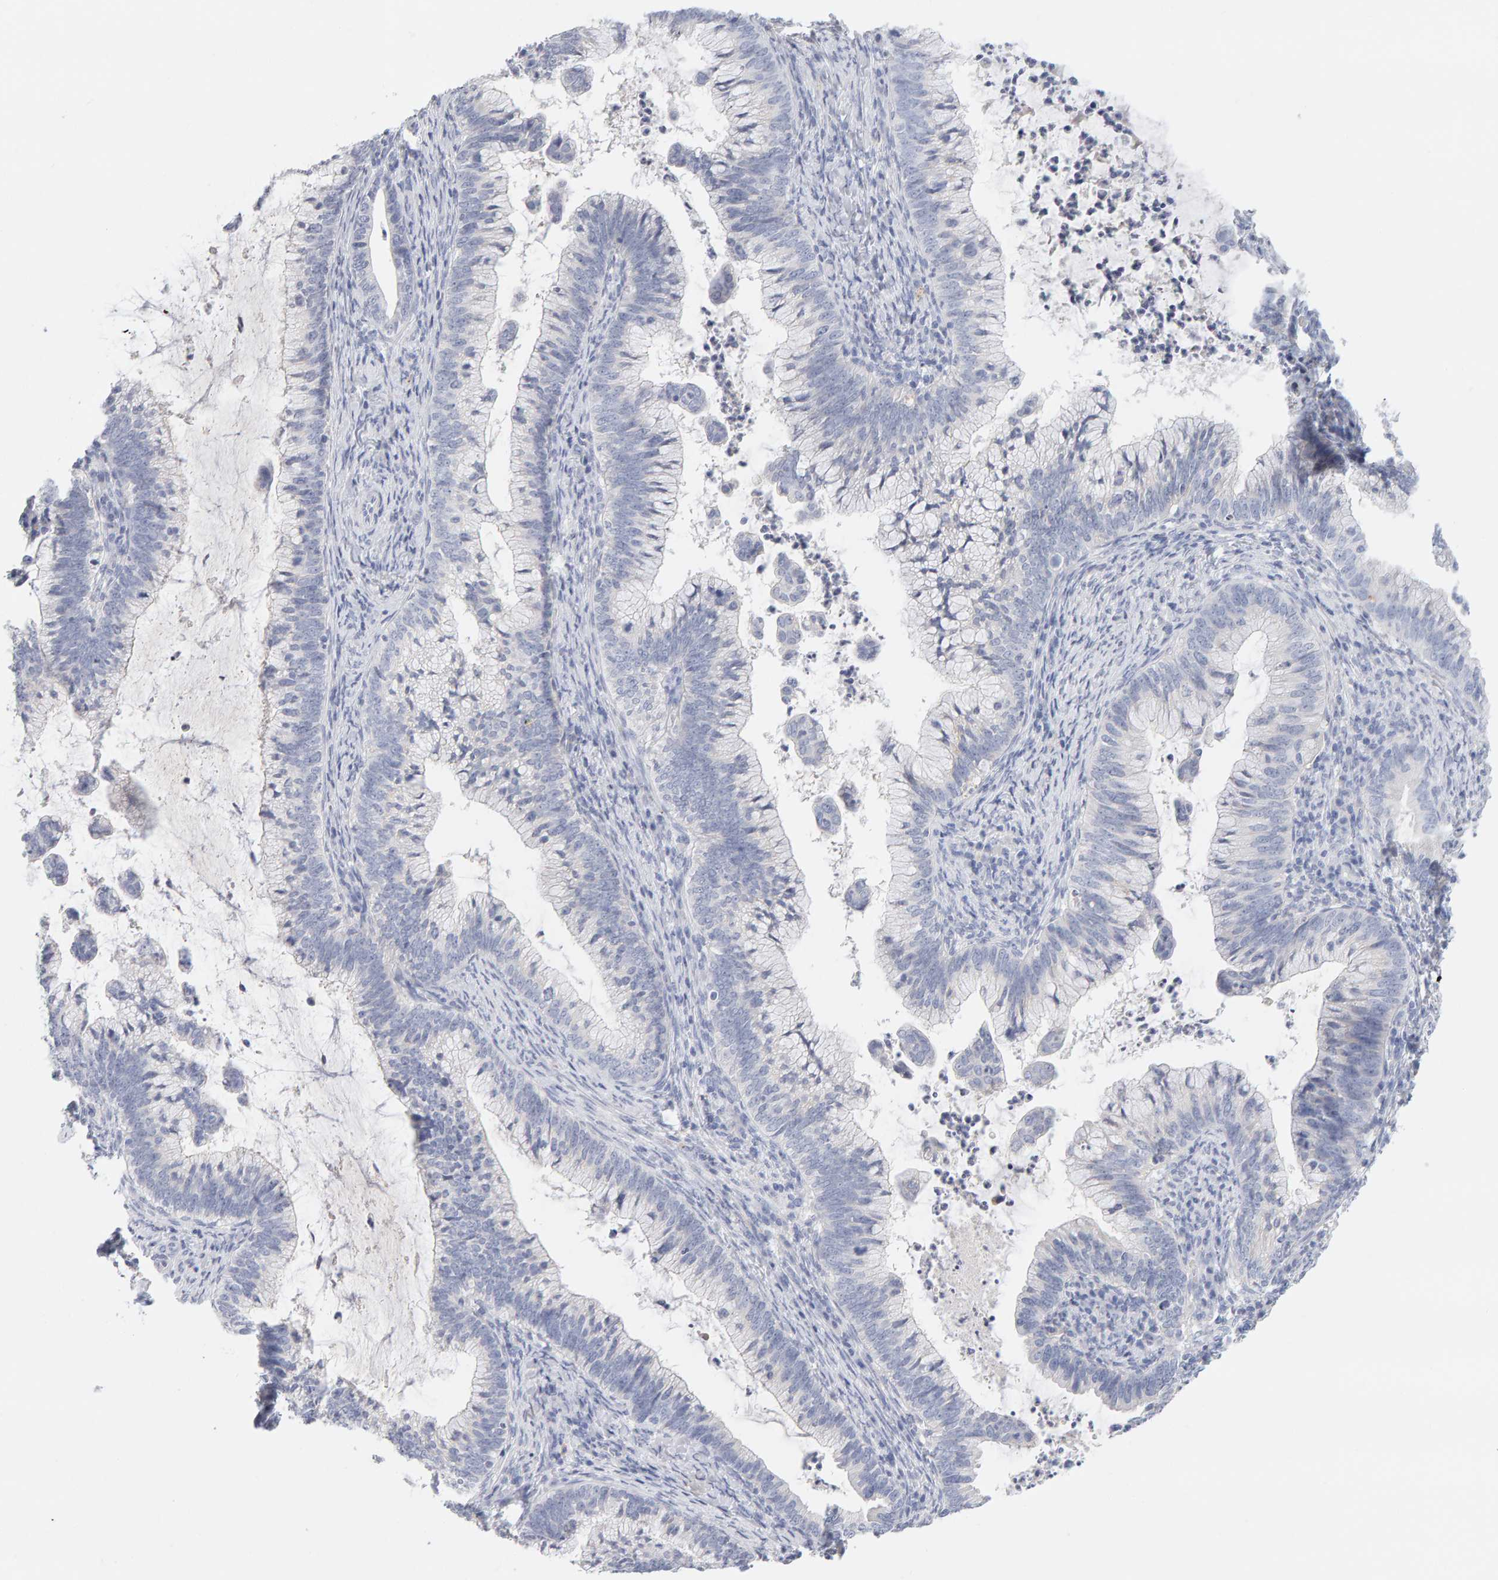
{"staining": {"intensity": "negative", "quantity": "none", "location": "none"}, "tissue": "cervical cancer", "cell_type": "Tumor cells", "image_type": "cancer", "snomed": [{"axis": "morphology", "description": "Adenocarcinoma, NOS"}, {"axis": "topography", "description": "Cervix"}], "caption": "IHC photomicrograph of cervical cancer stained for a protein (brown), which exhibits no staining in tumor cells.", "gene": "METRNL", "patient": {"sex": "female", "age": 36}}